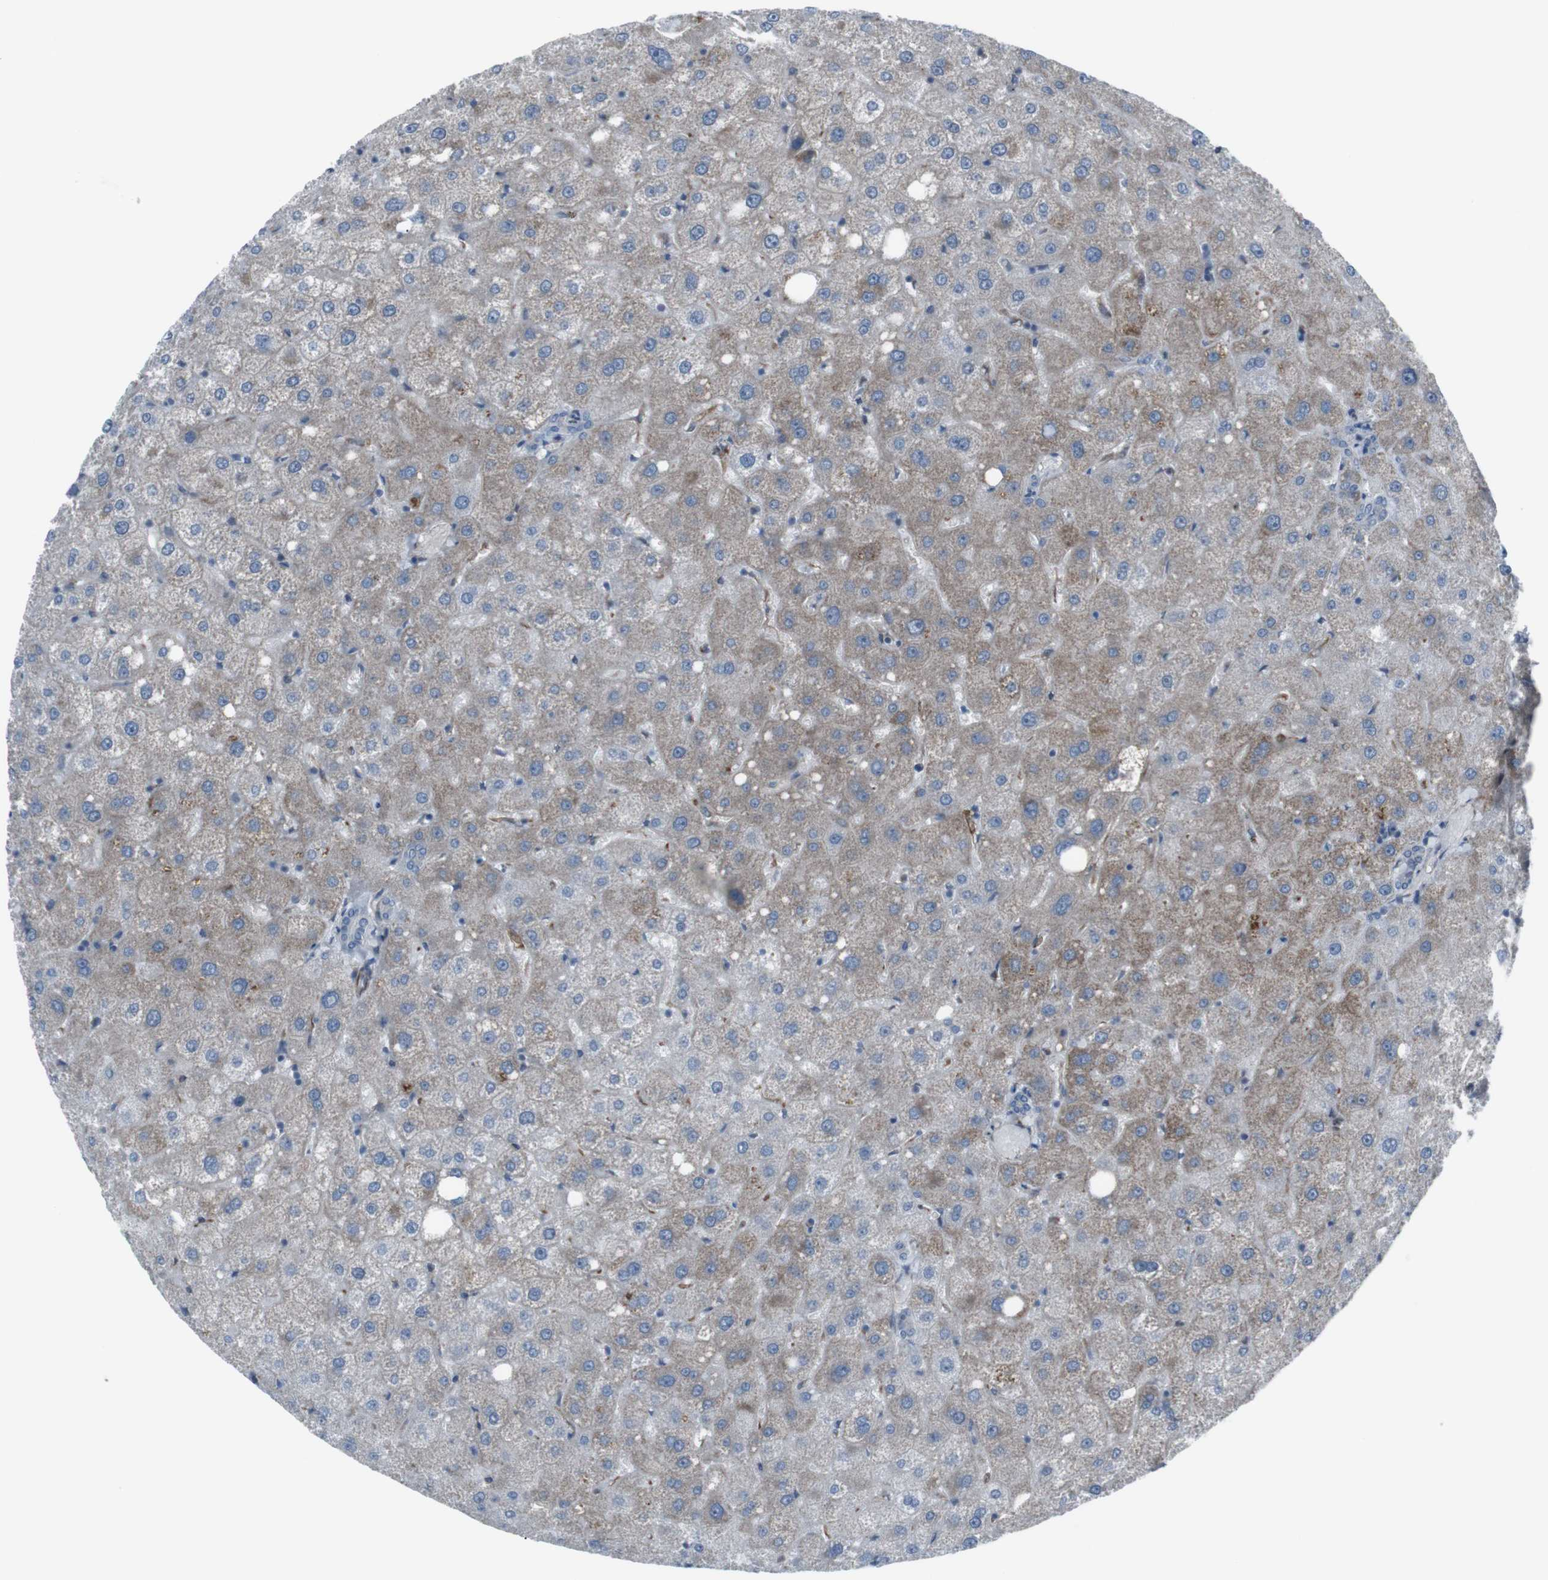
{"staining": {"intensity": "negative", "quantity": "none", "location": "none"}, "tissue": "liver", "cell_type": "Cholangiocytes", "image_type": "normal", "snomed": [{"axis": "morphology", "description": "Normal tissue, NOS"}, {"axis": "topography", "description": "Liver"}], "caption": "IHC image of unremarkable liver: human liver stained with DAB shows no significant protein staining in cholangiocytes.", "gene": "TMEM141", "patient": {"sex": "male", "age": 73}}